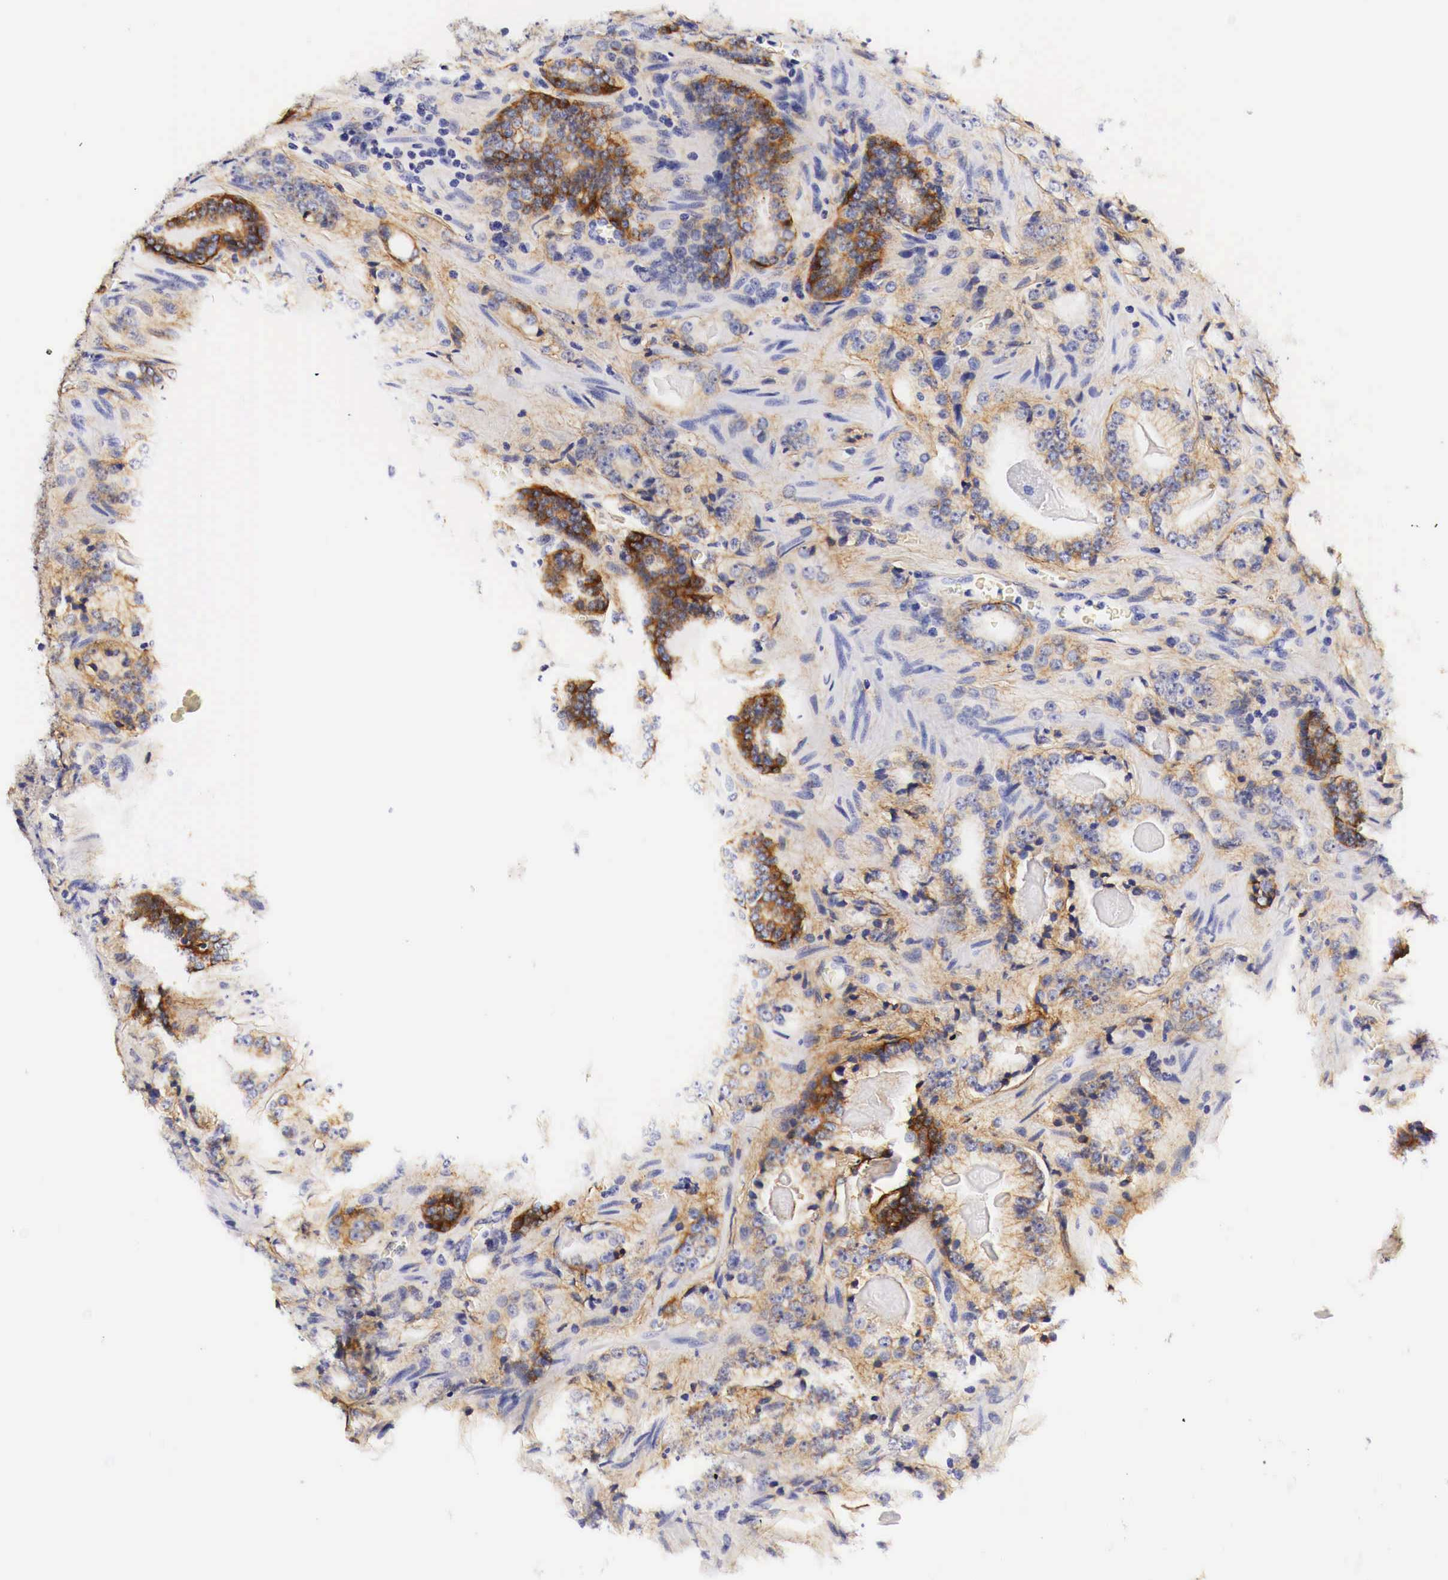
{"staining": {"intensity": "moderate", "quantity": "25%-75%", "location": "cytoplasmic/membranous"}, "tissue": "prostate cancer", "cell_type": "Tumor cells", "image_type": "cancer", "snomed": [{"axis": "morphology", "description": "Adenocarcinoma, Medium grade"}, {"axis": "topography", "description": "Prostate"}], "caption": "Human prostate cancer stained with a protein marker exhibits moderate staining in tumor cells.", "gene": "EGFR", "patient": {"sex": "male", "age": 68}}